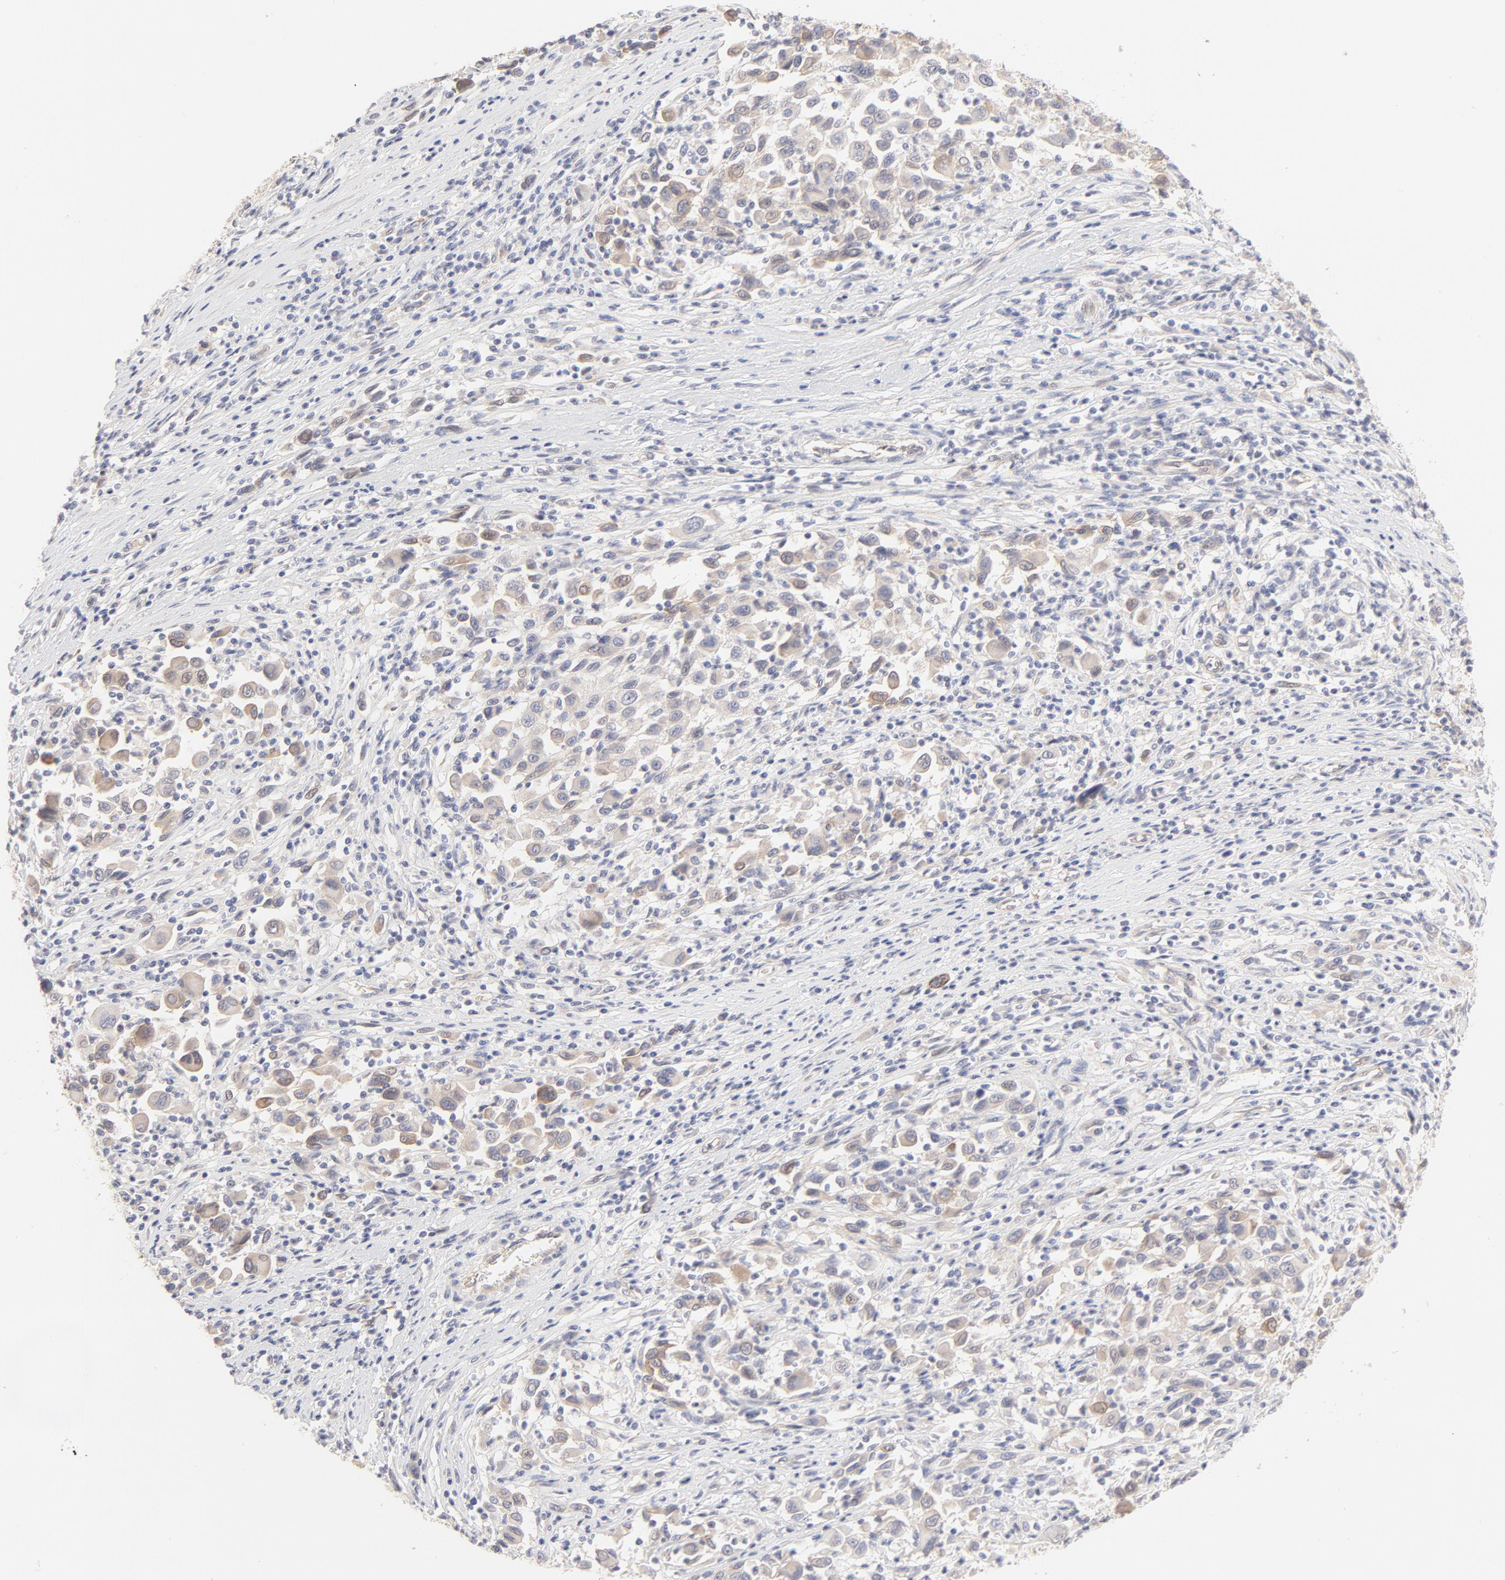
{"staining": {"intensity": "weak", "quantity": "25%-75%", "location": "cytoplasmic/membranous"}, "tissue": "melanoma", "cell_type": "Tumor cells", "image_type": "cancer", "snomed": [{"axis": "morphology", "description": "Malignant melanoma, Metastatic site"}, {"axis": "topography", "description": "Lymph node"}], "caption": "This histopathology image shows immunohistochemistry (IHC) staining of malignant melanoma (metastatic site), with low weak cytoplasmic/membranous positivity in about 25%-75% of tumor cells.", "gene": "ELF3", "patient": {"sex": "male", "age": 61}}